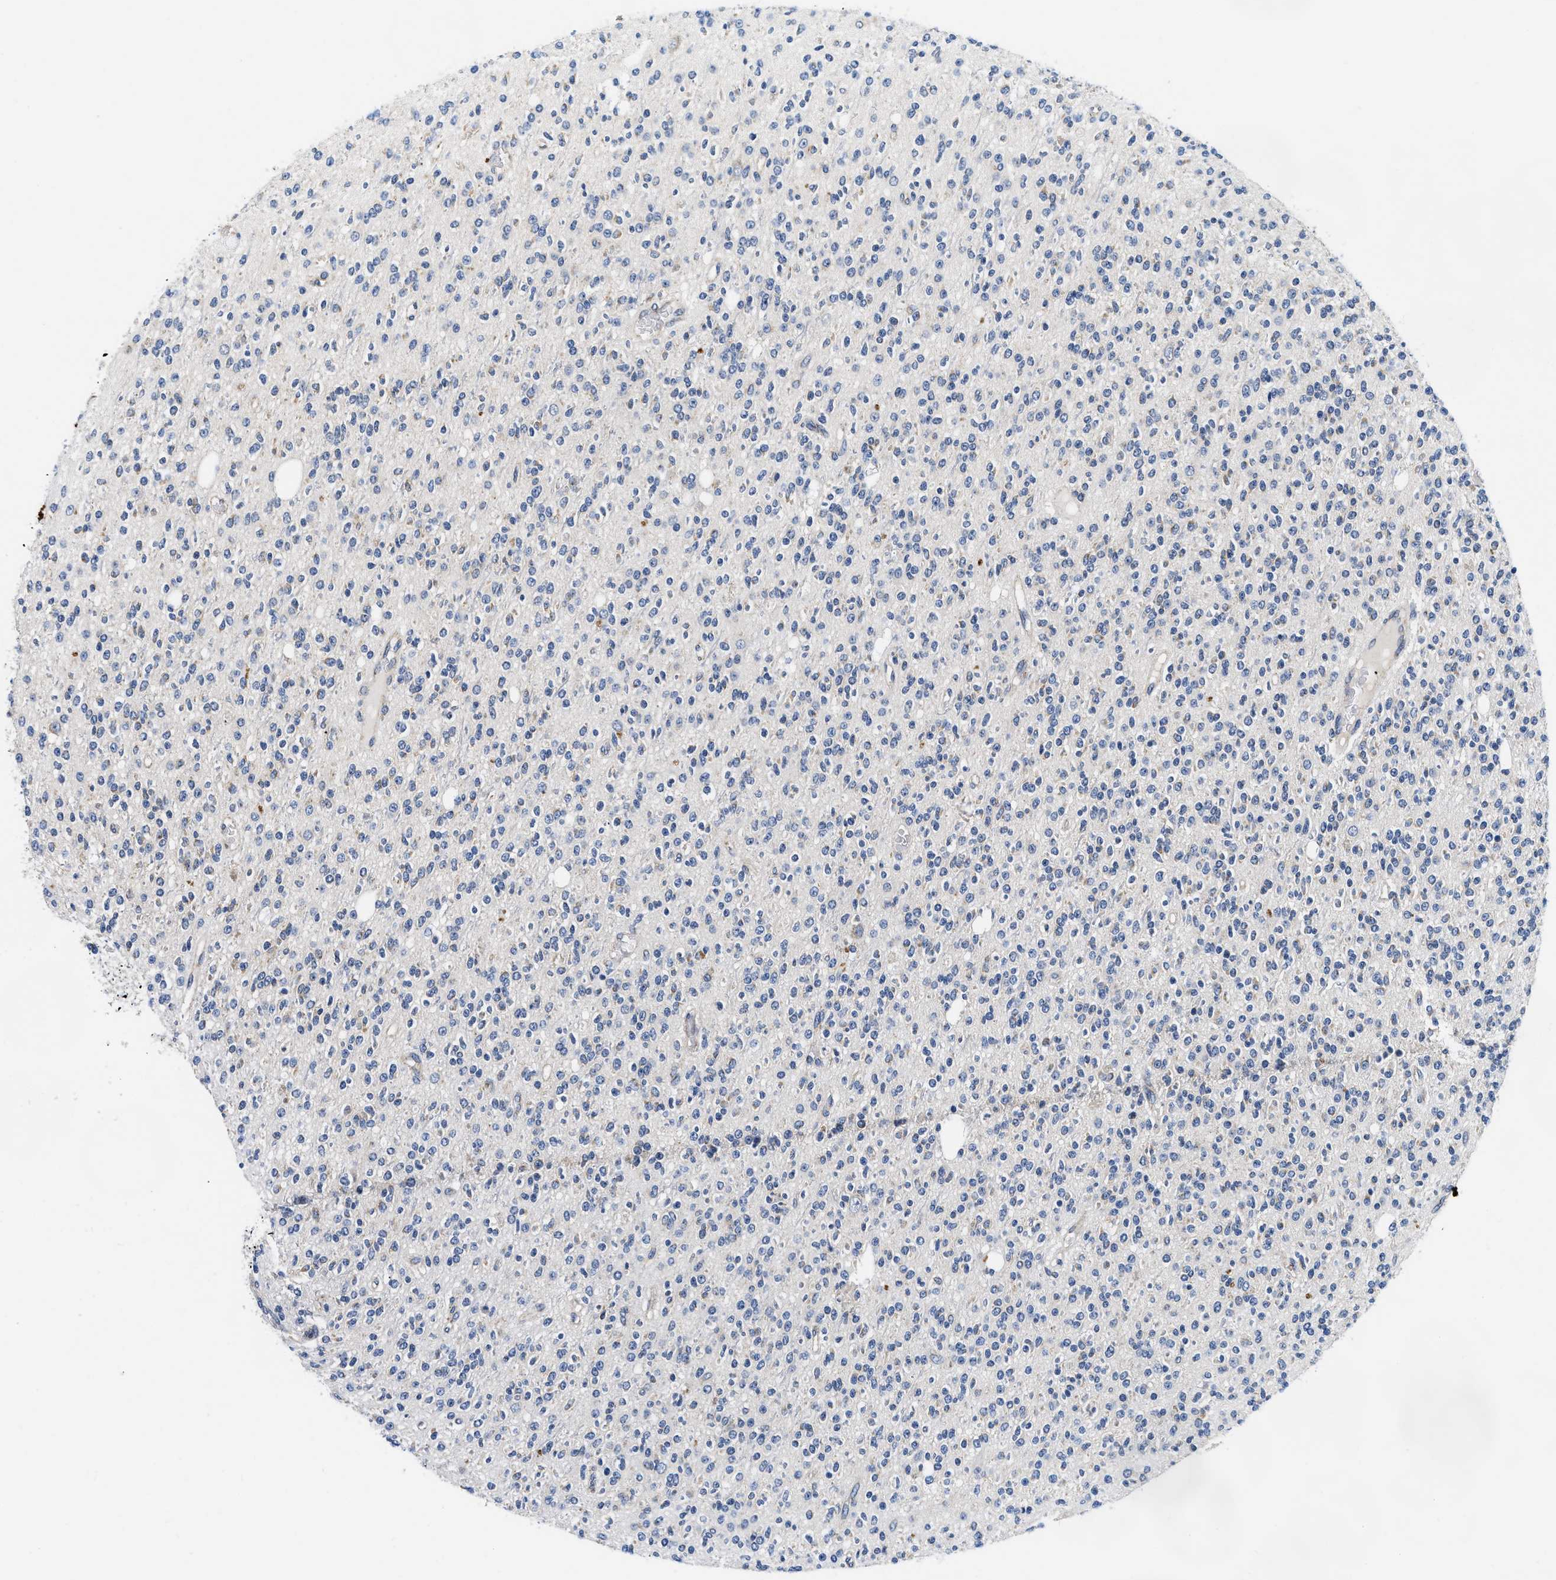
{"staining": {"intensity": "negative", "quantity": "none", "location": "none"}, "tissue": "glioma", "cell_type": "Tumor cells", "image_type": "cancer", "snomed": [{"axis": "morphology", "description": "Glioma, malignant, High grade"}, {"axis": "topography", "description": "Brain"}], "caption": "Glioma was stained to show a protein in brown. There is no significant expression in tumor cells.", "gene": "PDP1", "patient": {"sex": "male", "age": 34}}